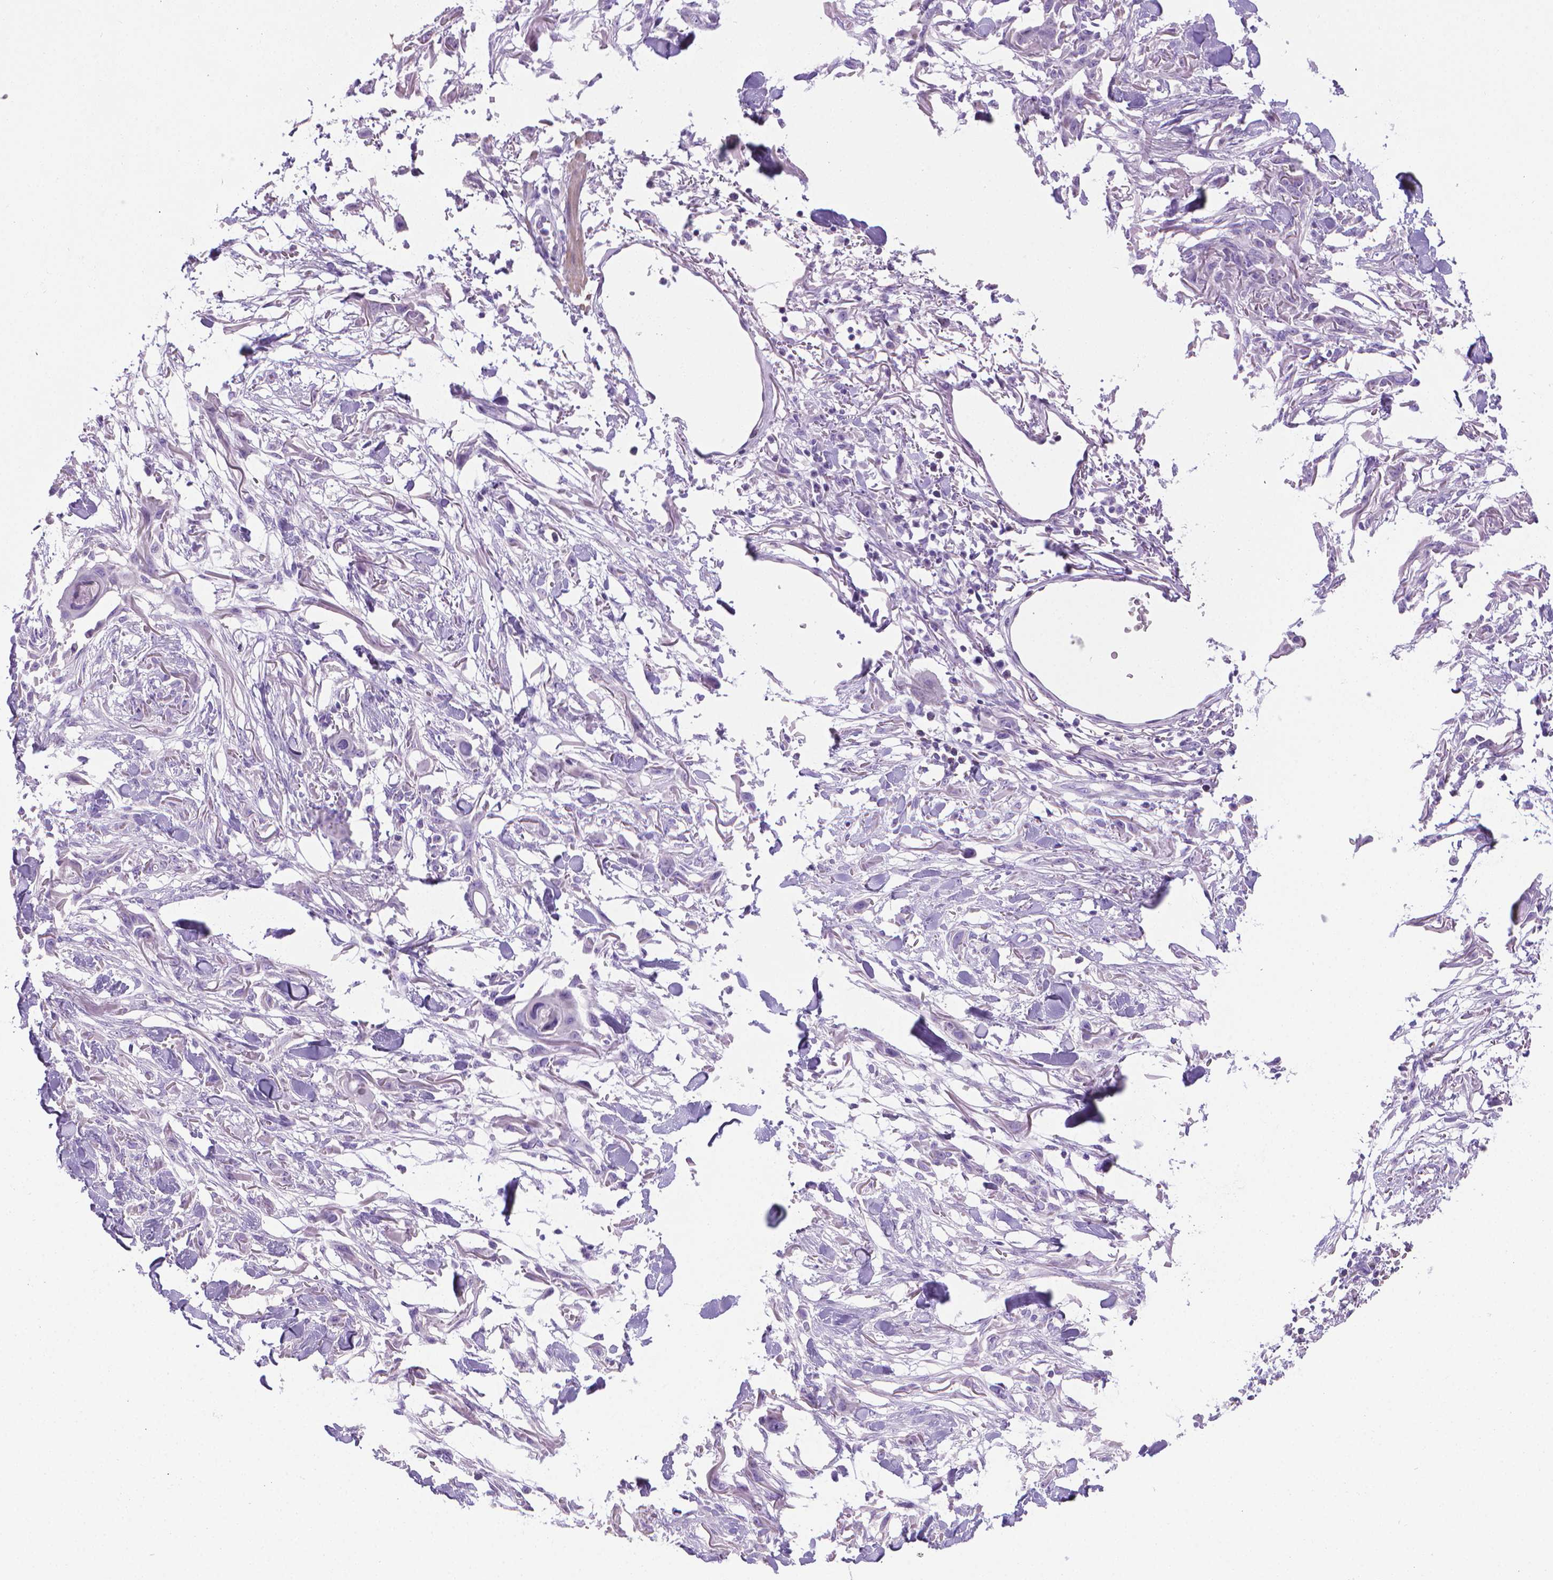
{"staining": {"intensity": "negative", "quantity": "none", "location": "none"}, "tissue": "skin cancer", "cell_type": "Tumor cells", "image_type": "cancer", "snomed": [{"axis": "morphology", "description": "Squamous cell carcinoma, NOS"}, {"axis": "topography", "description": "Skin"}], "caption": "Protein analysis of skin cancer (squamous cell carcinoma) shows no significant staining in tumor cells.", "gene": "PNMA2", "patient": {"sex": "female", "age": 59}}